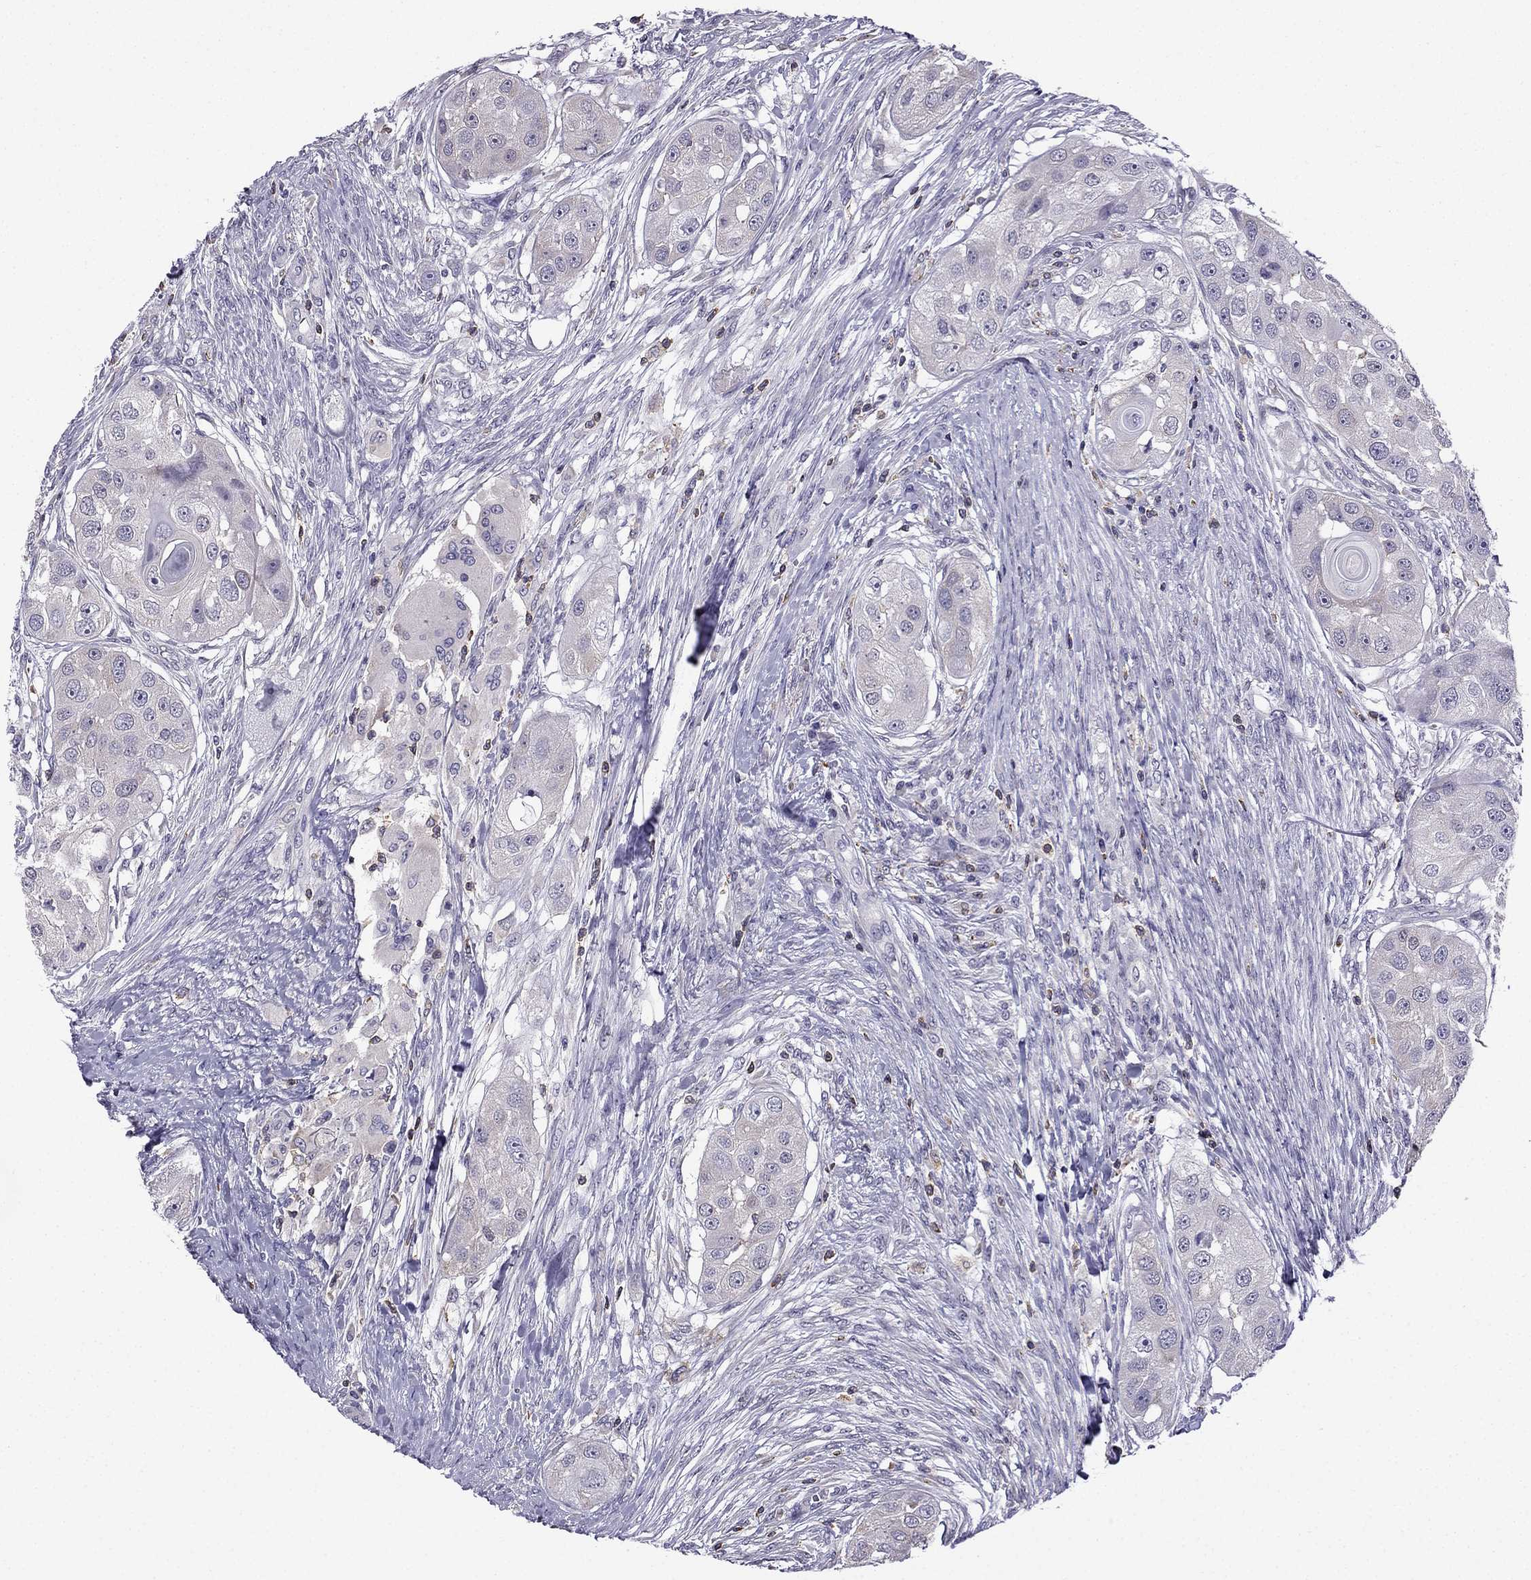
{"staining": {"intensity": "negative", "quantity": "none", "location": "none"}, "tissue": "head and neck cancer", "cell_type": "Tumor cells", "image_type": "cancer", "snomed": [{"axis": "morphology", "description": "Squamous cell carcinoma, NOS"}, {"axis": "topography", "description": "Head-Neck"}], "caption": "An immunohistochemistry (IHC) photomicrograph of head and neck cancer (squamous cell carcinoma) is shown. There is no staining in tumor cells of head and neck cancer (squamous cell carcinoma).", "gene": "CCK", "patient": {"sex": "male", "age": 51}}